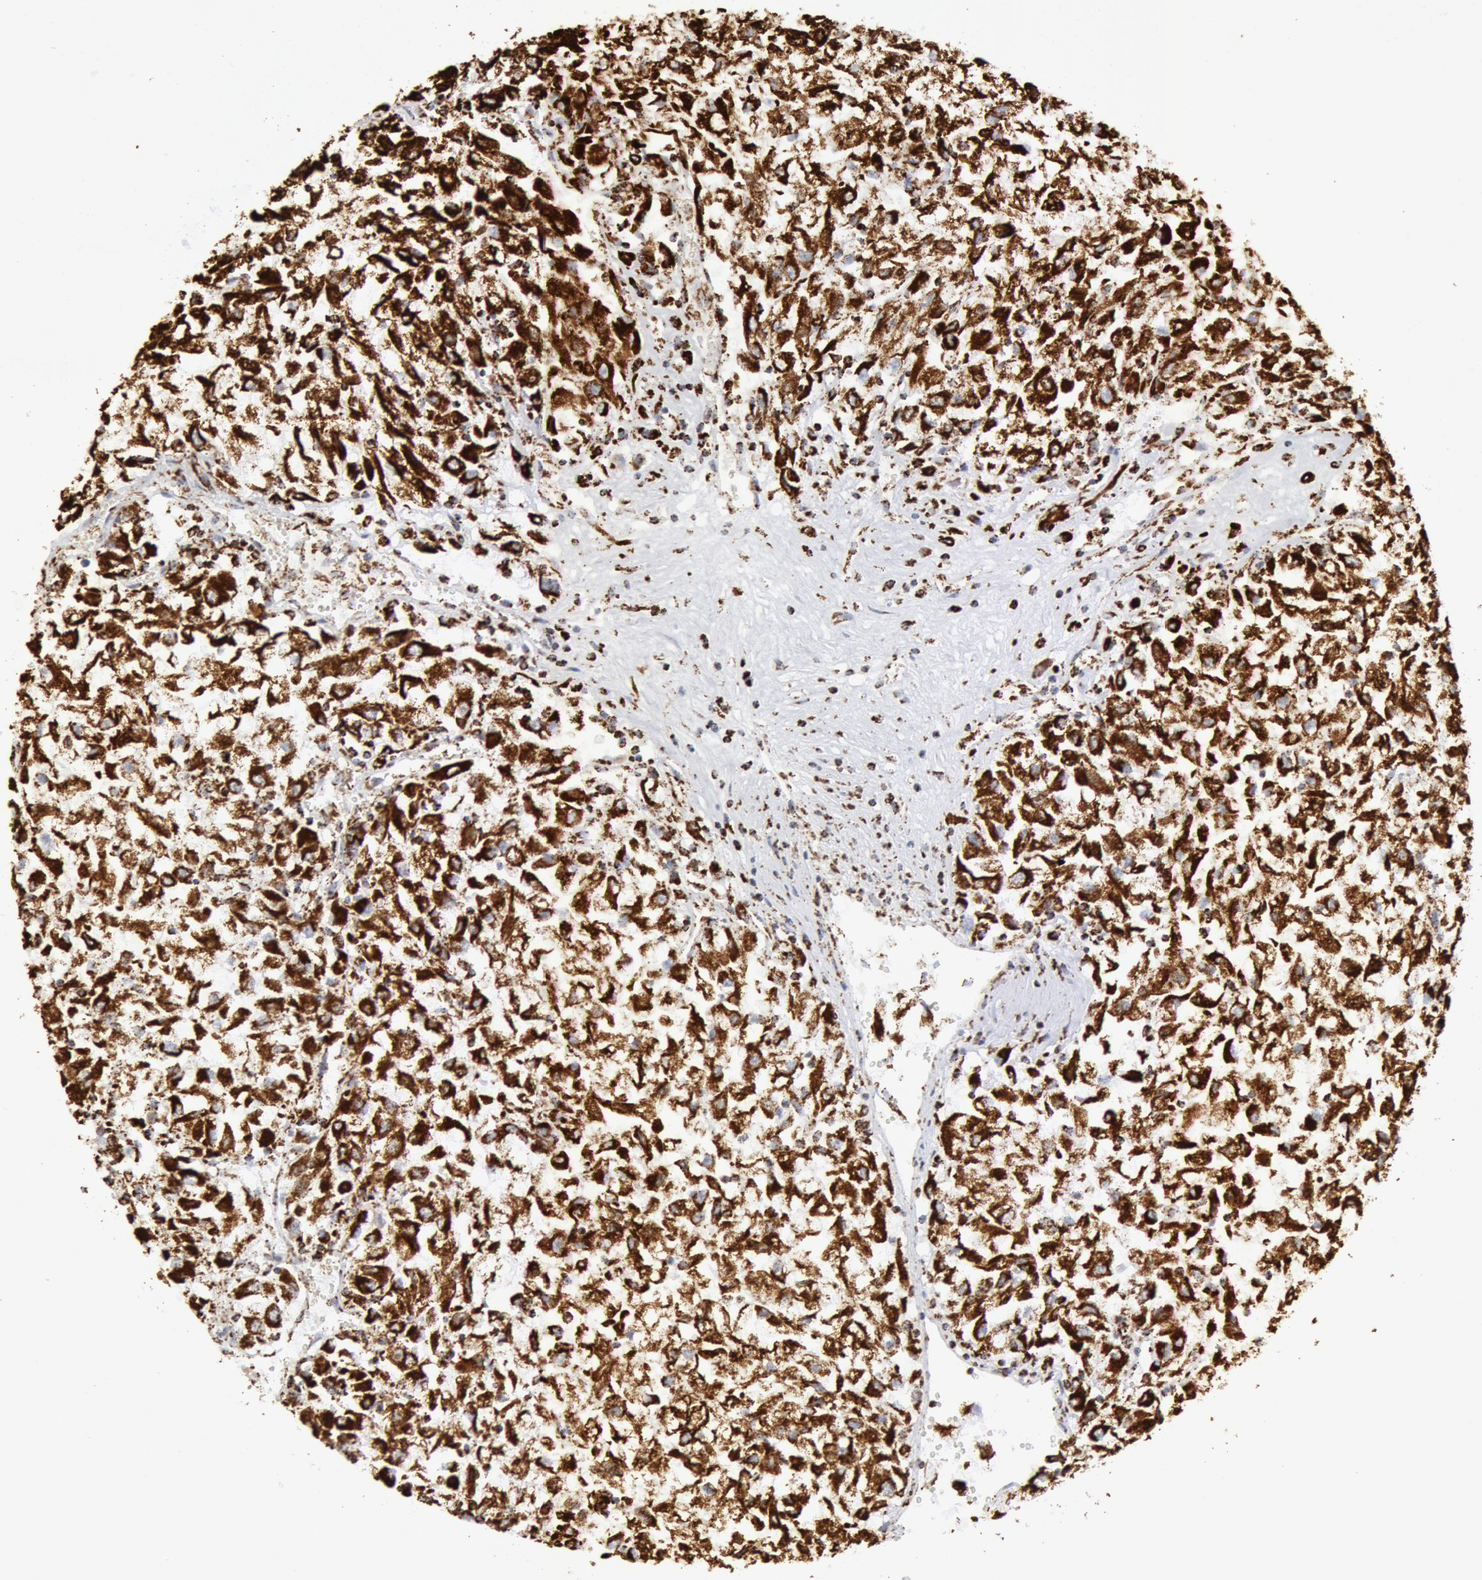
{"staining": {"intensity": "strong", "quantity": ">75%", "location": "cytoplasmic/membranous"}, "tissue": "renal cancer", "cell_type": "Tumor cells", "image_type": "cancer", "snomed": [{"axis": "morphology", "description": "Adenocarcinoma, NOS"}, {"axis": "topography", "description": "Kidney"}], "caption": "The photomicrograph reveals immunohistochemical staining of renal adenocarcinoma. There is strong cytoplasmic/membranous expression is present in about >75% of tumor cells. (Stains: DAB (3,3'-diaminobenzidine) in brown, nuclei in blue, Microscopy: brightfield microscopy at high magnification).", "gene": "ATP5F1B", "patient": {"sex": "male", "age": 59}}